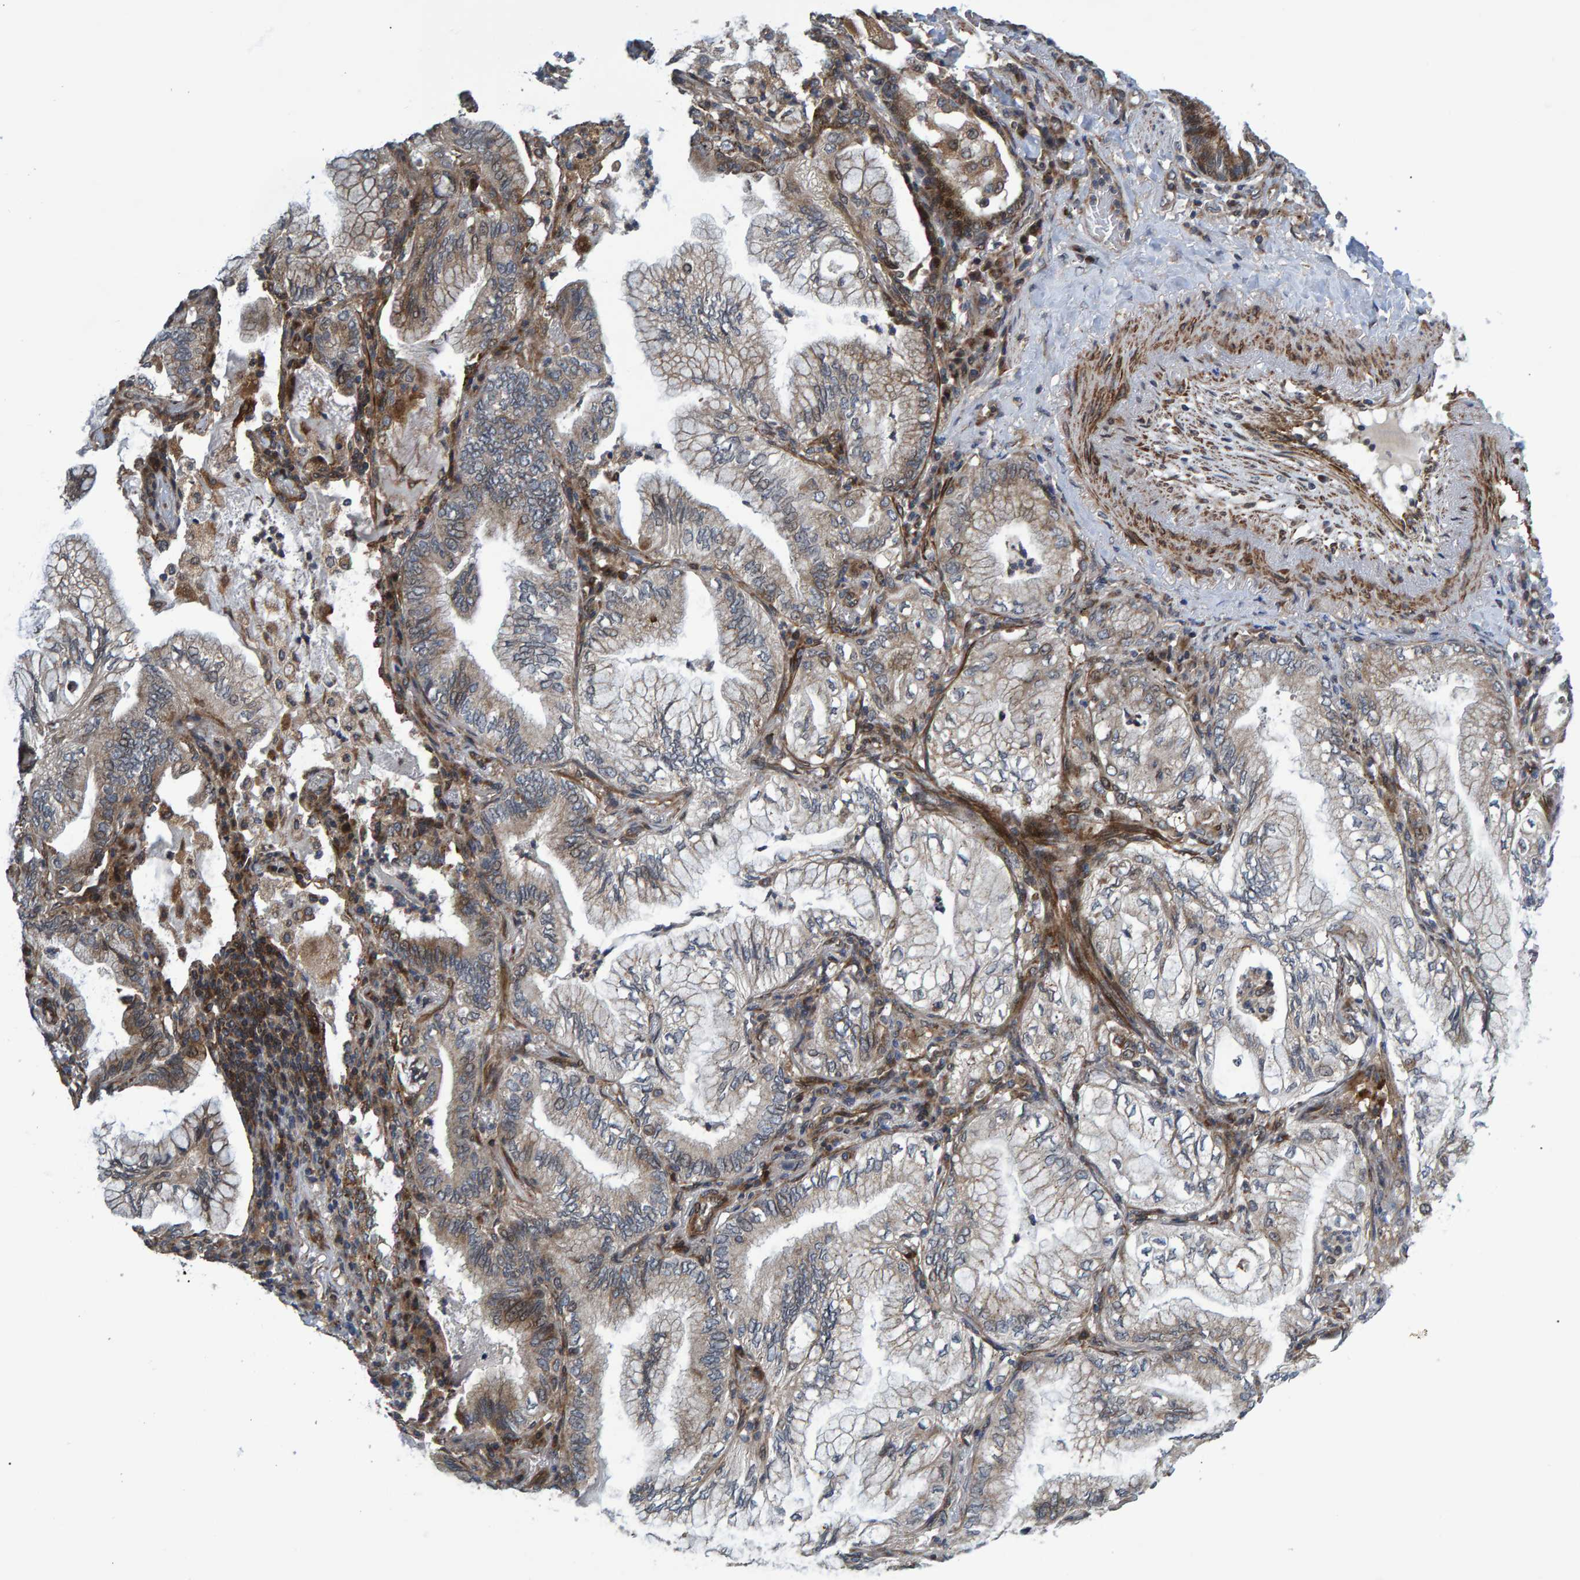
{"staining": {"intensity": "weak", "quantity": ">75%", "location": "cytoplasmic/membranous"}, "tissue": "lung cancer", "cell_type": "Tumor cells", "image_type": "cancer", "snomed": [{"axis": "morphology", "description": "Adenocarcinoma, NOS"}, {"axis": "topography", "description": "Lung"}], "caption": "DAB immunohistochemical staining of human lung adenocarcinoma exhibits weak cytoplasmic/membranous protein positivity in about >75% of tumor cells. The protein is stained brown, and the nuclei are stained in blue (DAB (3,3'-diaminobenzidine) IHC with brightfield microscopy, high magnification).", "gene": "ATP6V1H", "patient": {"sex": "female", "age": 70}}